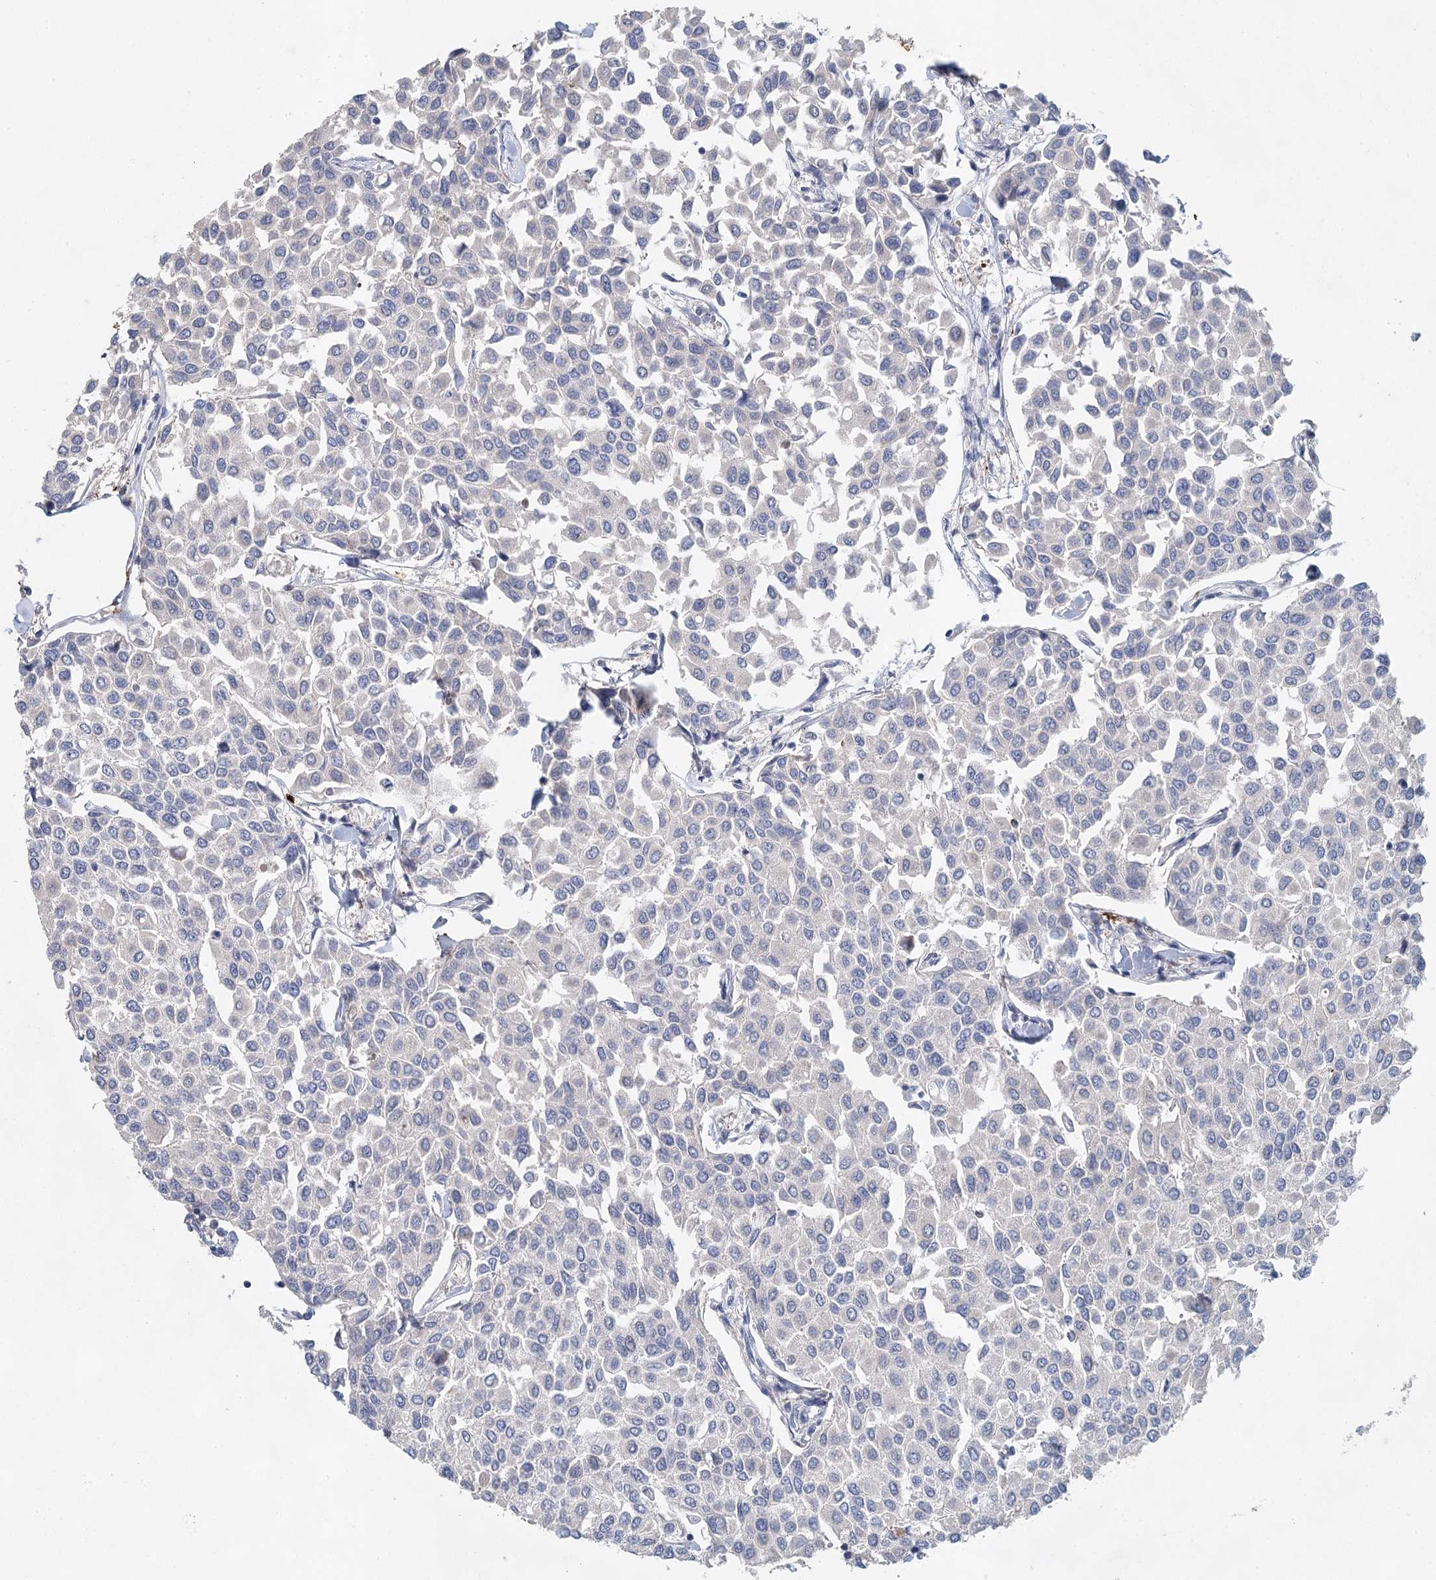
{"staining": {"intensity": "negative", "quantity": "none", "location": "none"}, "tissue": "breast cancer", "cell_type": "Tumor cells", "image_type": "cancer", "snomed": [{"axis": "morphology", "description": "Duct carcinoma"}, {"axis": "topography", "description": "Breast"}], "caption": "A high-resolution micrograph shows immunohistochemistry (IHC) staining of infiltrating ductal carcinoma (breast), which demonstrates no significant positivity in tumor cells.", "gene": "SLC19A3", "patient": {"sex": "female", "age": 55}}